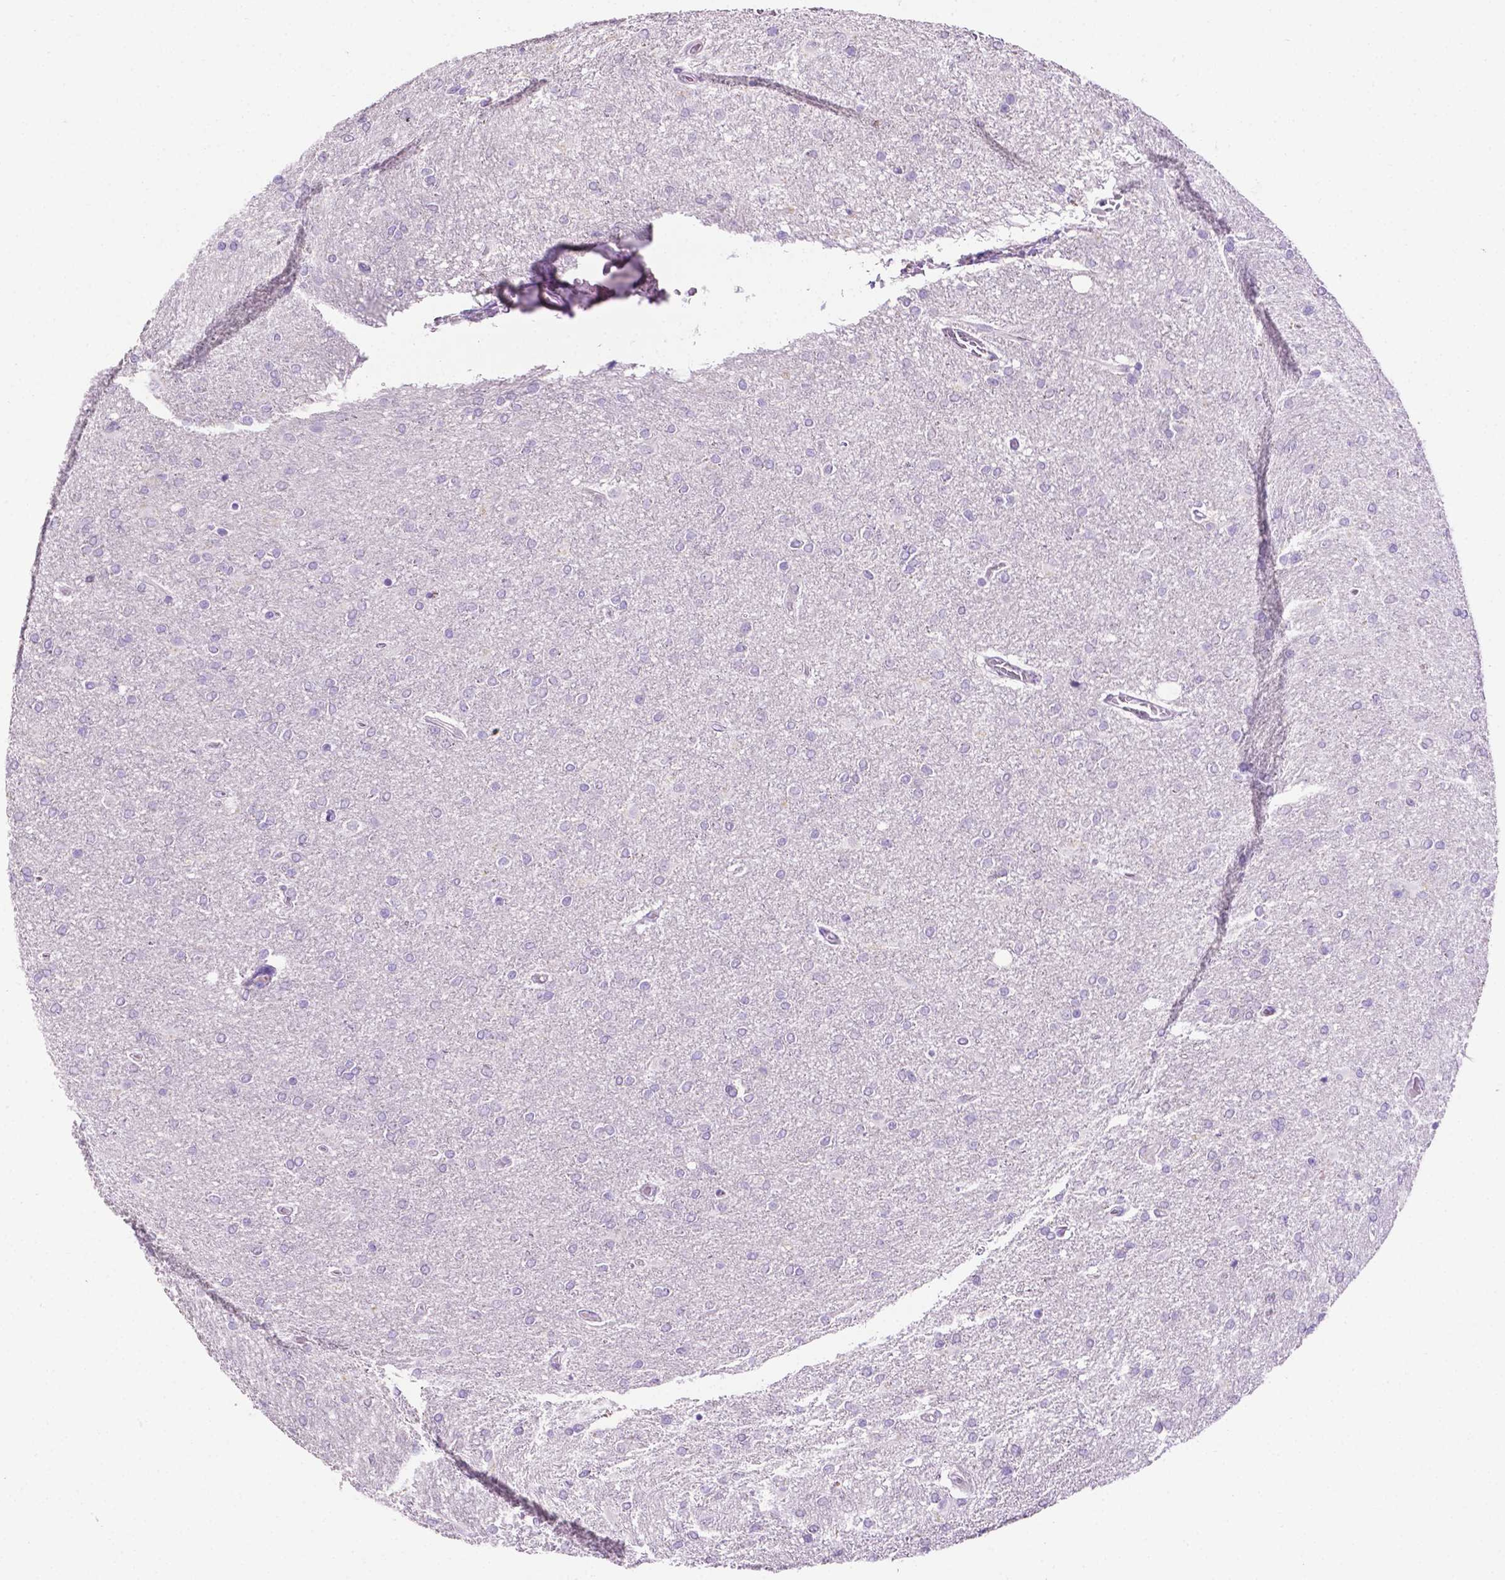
{"staining": {"intensity": "negative", "quantity": "none", "location": "none"}, "tissue": "glioma", "cell_type": "Tumor cells", "image_type": "cancer", "snomed": [{"axis": "morphology", "description": "Glioma, malignant, High grade"}, {"axis": "topography", "description": "Cerebral cortex"}], "caption": "A histopathology image of human glioma is negative for staining in tumor cells.", "gene": "TACSTD2", "patient": {"sex": "male", "age": 70}}